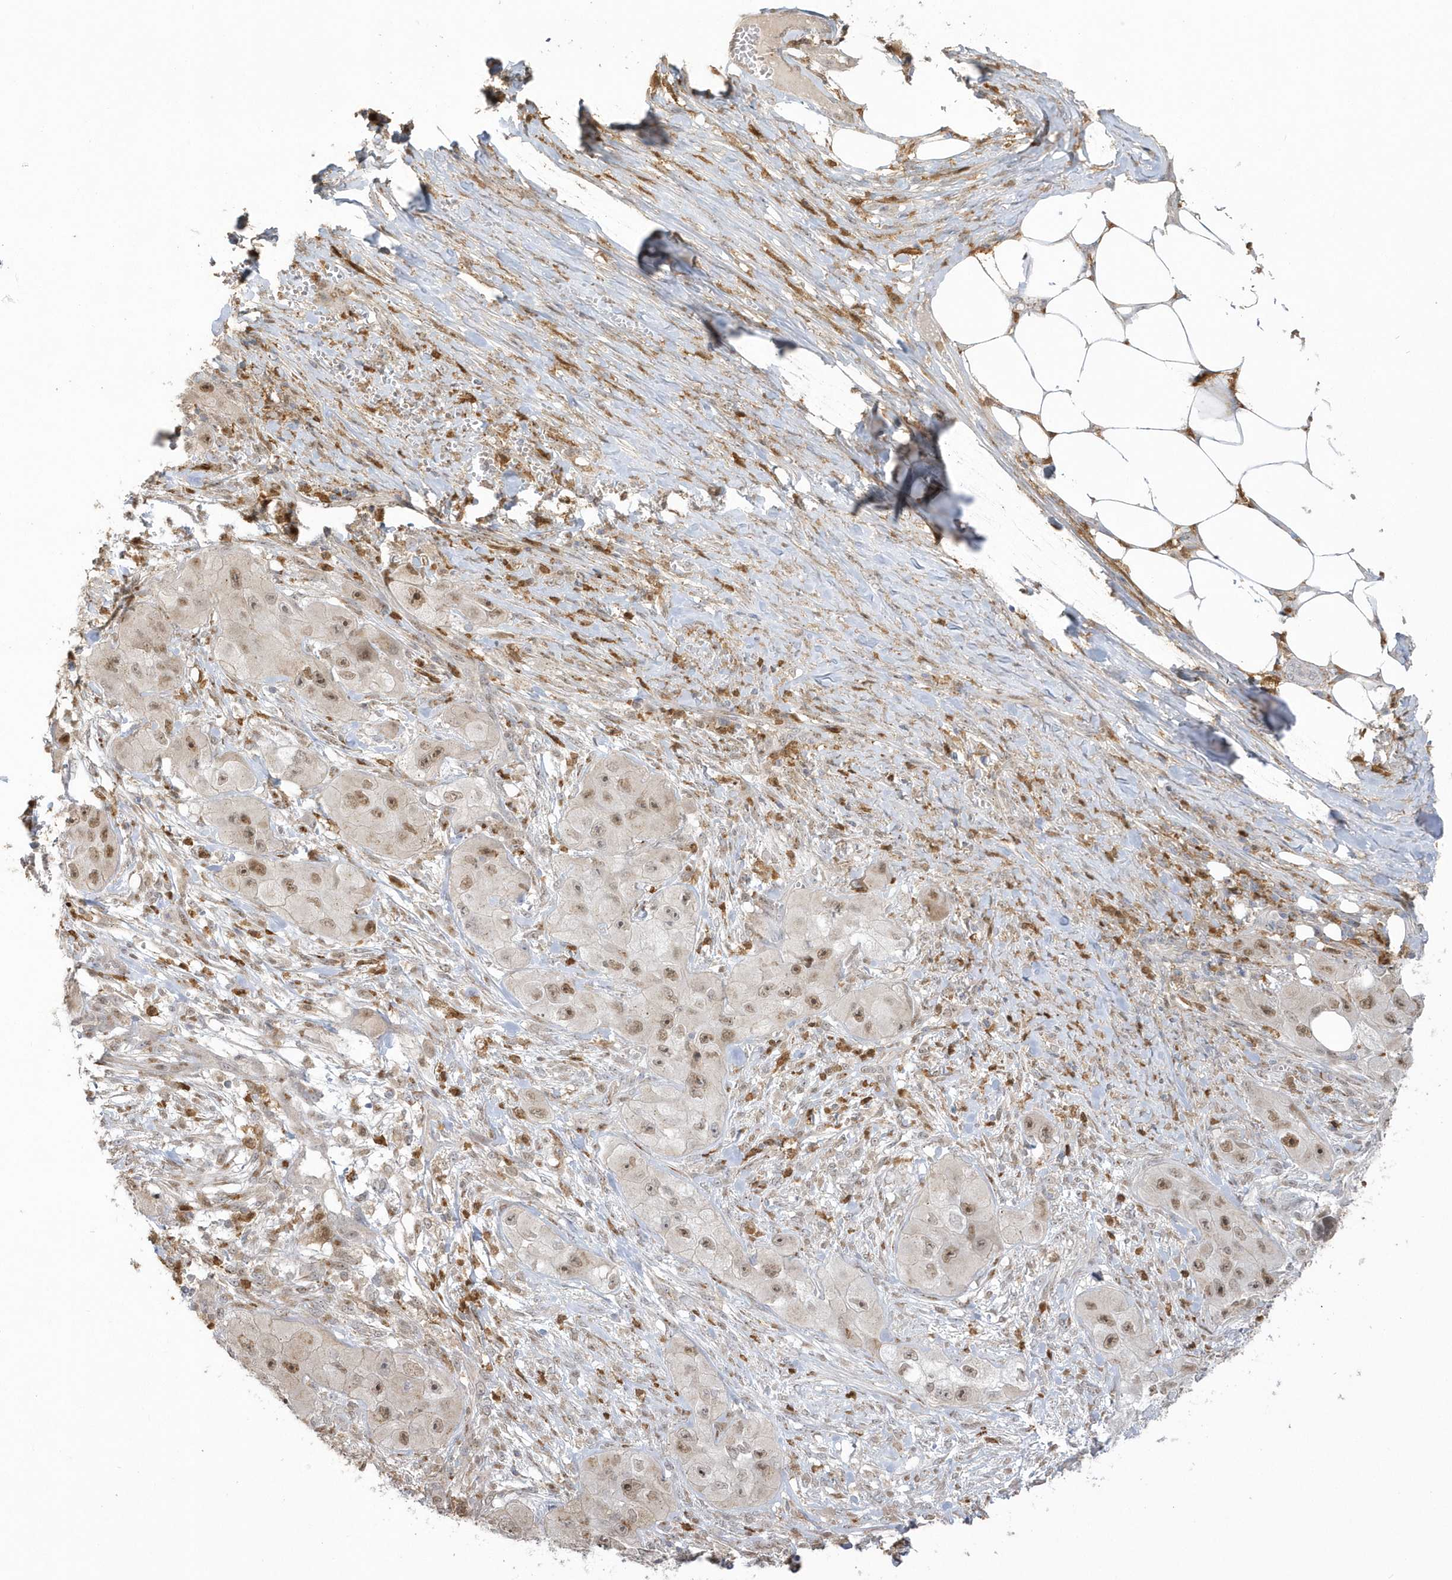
{"staining": {"intensity": "moderate", "quantity": ">75%", "location": "nuclear"}, "tissue": "skin cancer", "cell_type": "Tumor cells", "image_type": "cancer", "snomed": [{"axis": "morphology", "description": "Squamous cell carcinoma, NOS"}, {"axis": "topography", "description": "Skin"}, {"axis": "topography", "description": "Subcutis"}], "caption": "Approximately >75% of tumor cells in human skin cancer (squamous cell carcinoma) display moderate nuclear protein expression as visualized by brown immunohistochemical staining.", "gene": "NAF1", "patient": {"sex": "male", "age": 73}}